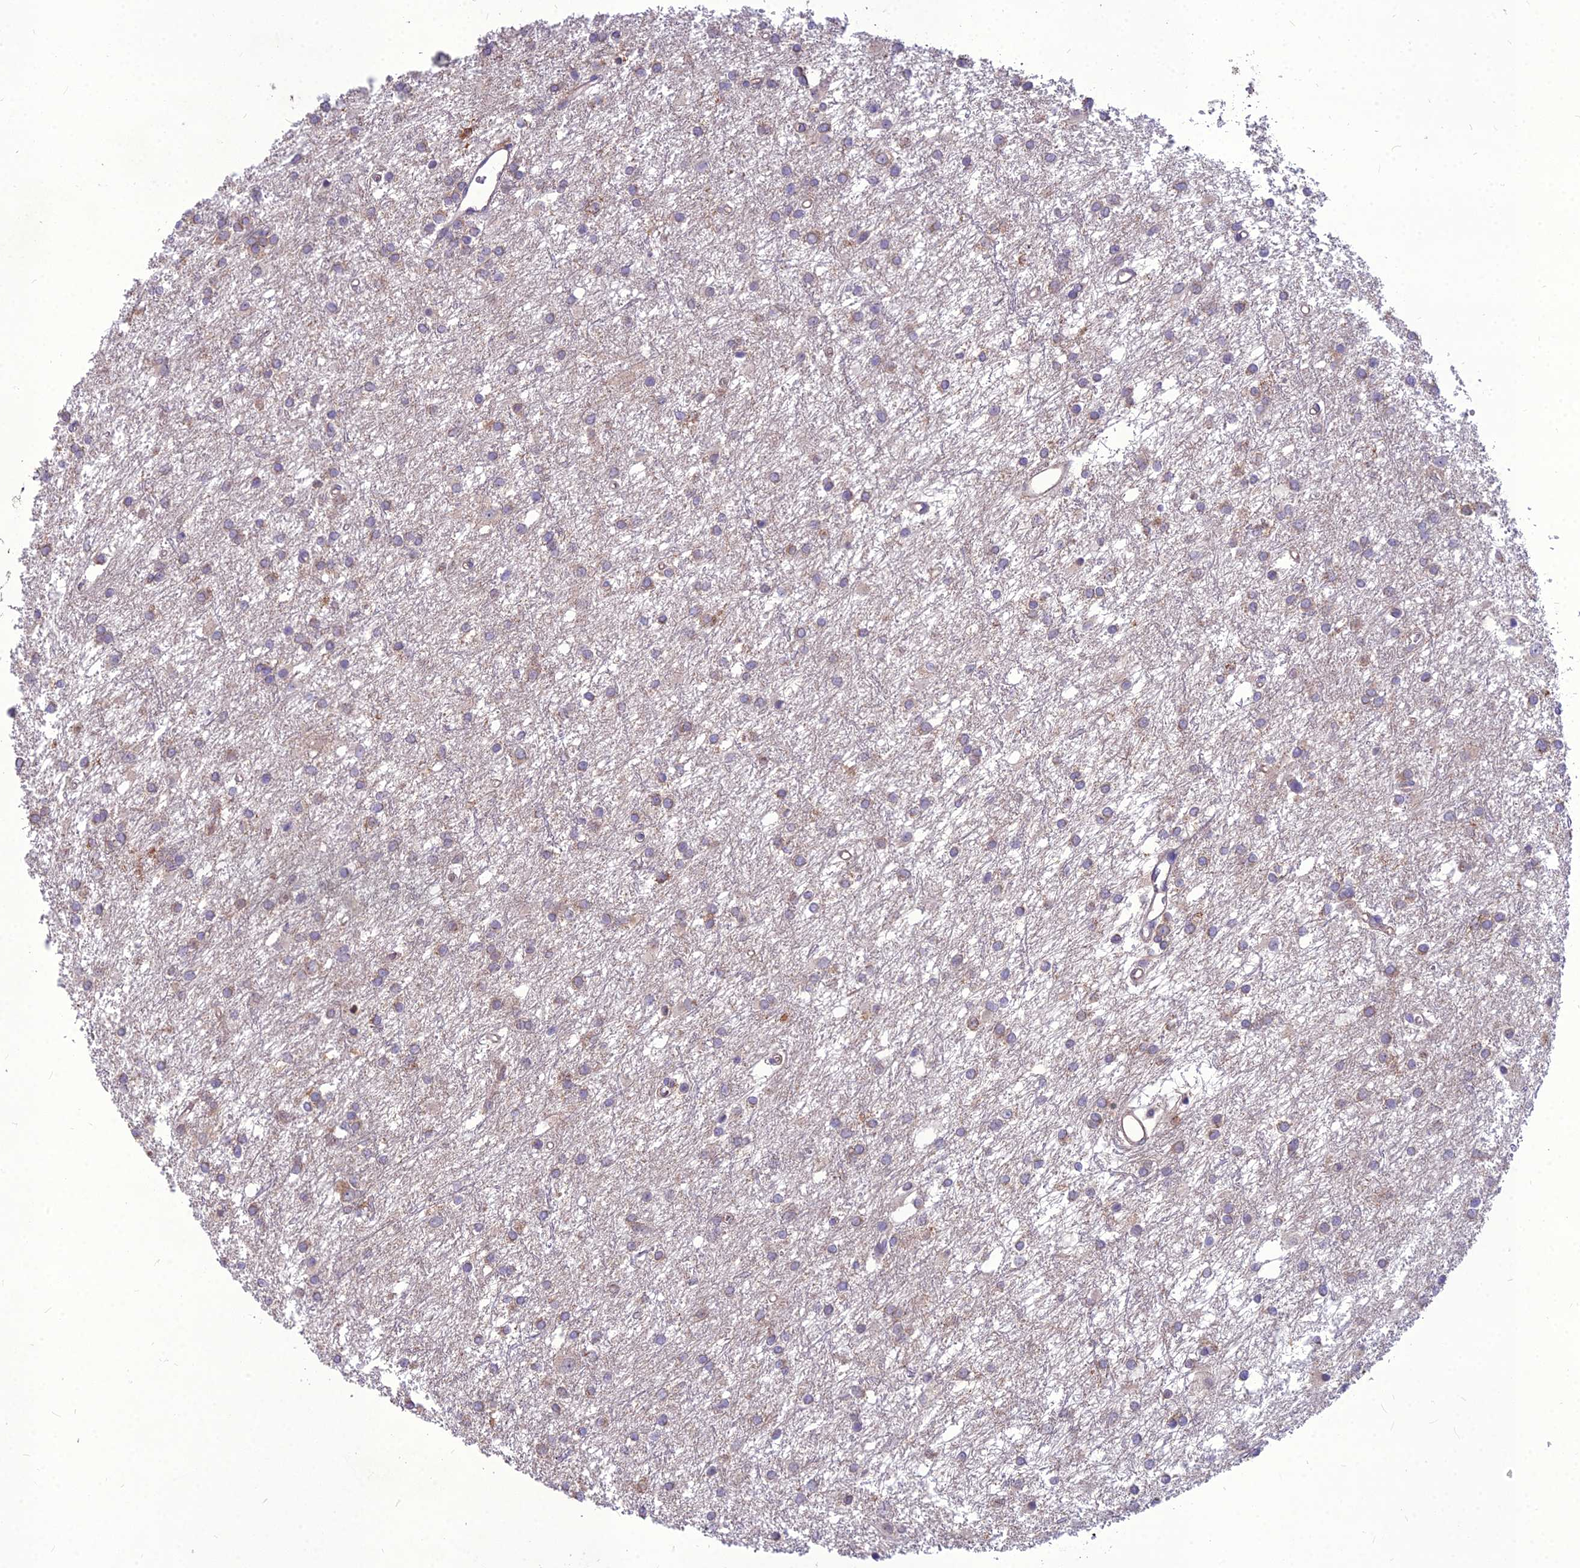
{"staining": {"intensity": "weak", "quantity": "25%-75%", "location": "cytoplasmic/membranous"}, "tissue": "glioma", "cell_type": "Tumor cells", "image_type": "cancer", "snomed": [{"axis": "morphology", "description": "Glioma, malignant, High grade"}, {"axis": "topography", "description": "Brain"}], "caption": "Protein analysis of glioma tissue reveals weak cytoplasmic/membranous positivity in about 25%-75% of tumor cells.", "gene": "PCED1B", "patient": {"sex": "female", "age": 50}}